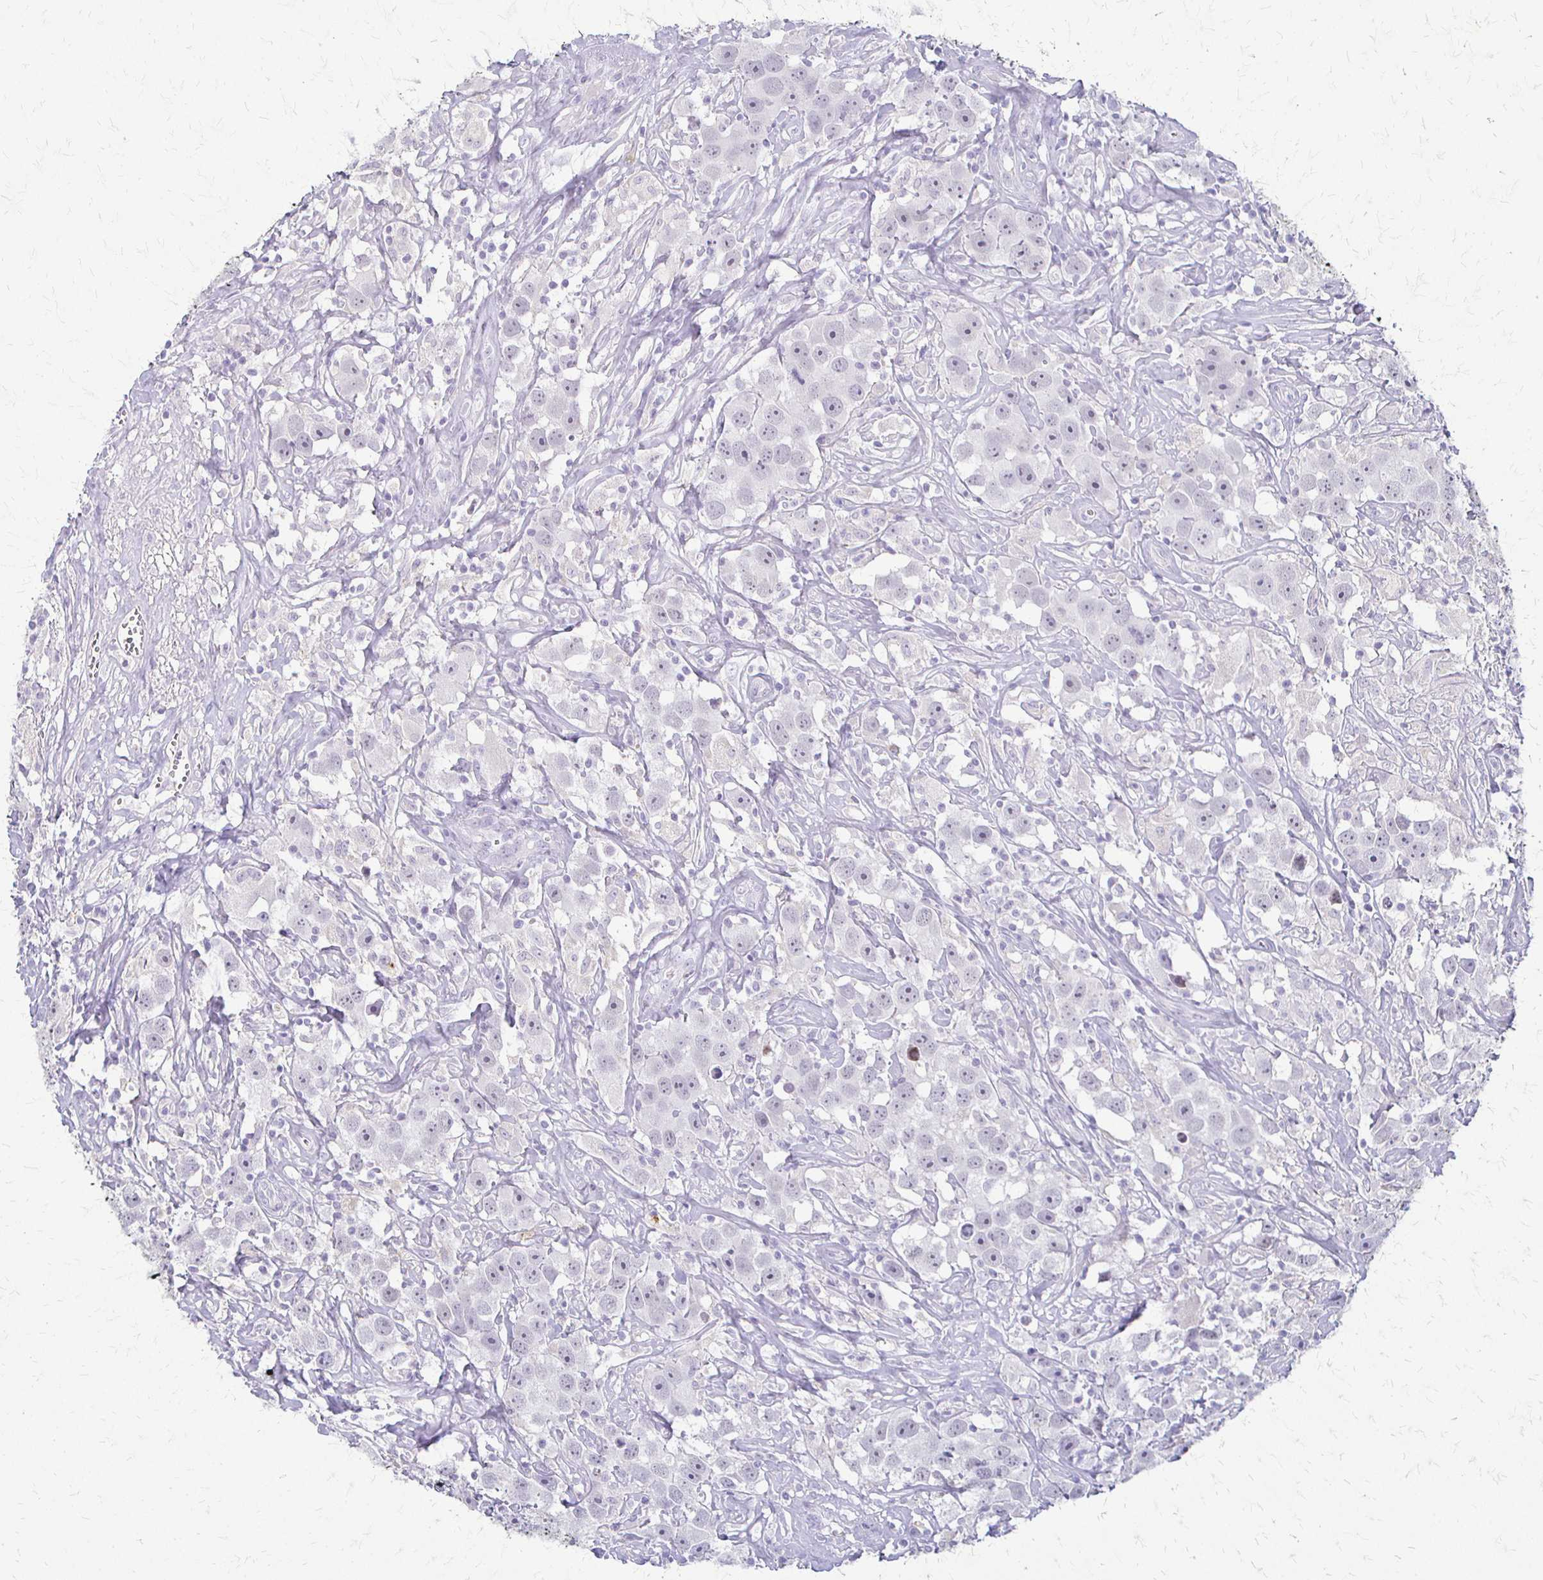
{"staining": {"intensity": "negative", "quantity": "none", "location": "none"}, "tissue": "testis cancer", "cell_type": "Tumor cells", "image_type": "cancer", "snomed": [{"axis": "morphology", "description": "Seminoma, NOS"}, {"axis": "topography", "description": "Testis"}], "caption": "The immunohistochemistry (IHC) image has no significant positivity in tumor cells of seminoma (testis) tissue.", "gene": "ACP5", "patient": {"sex": "male", "age": 49}}